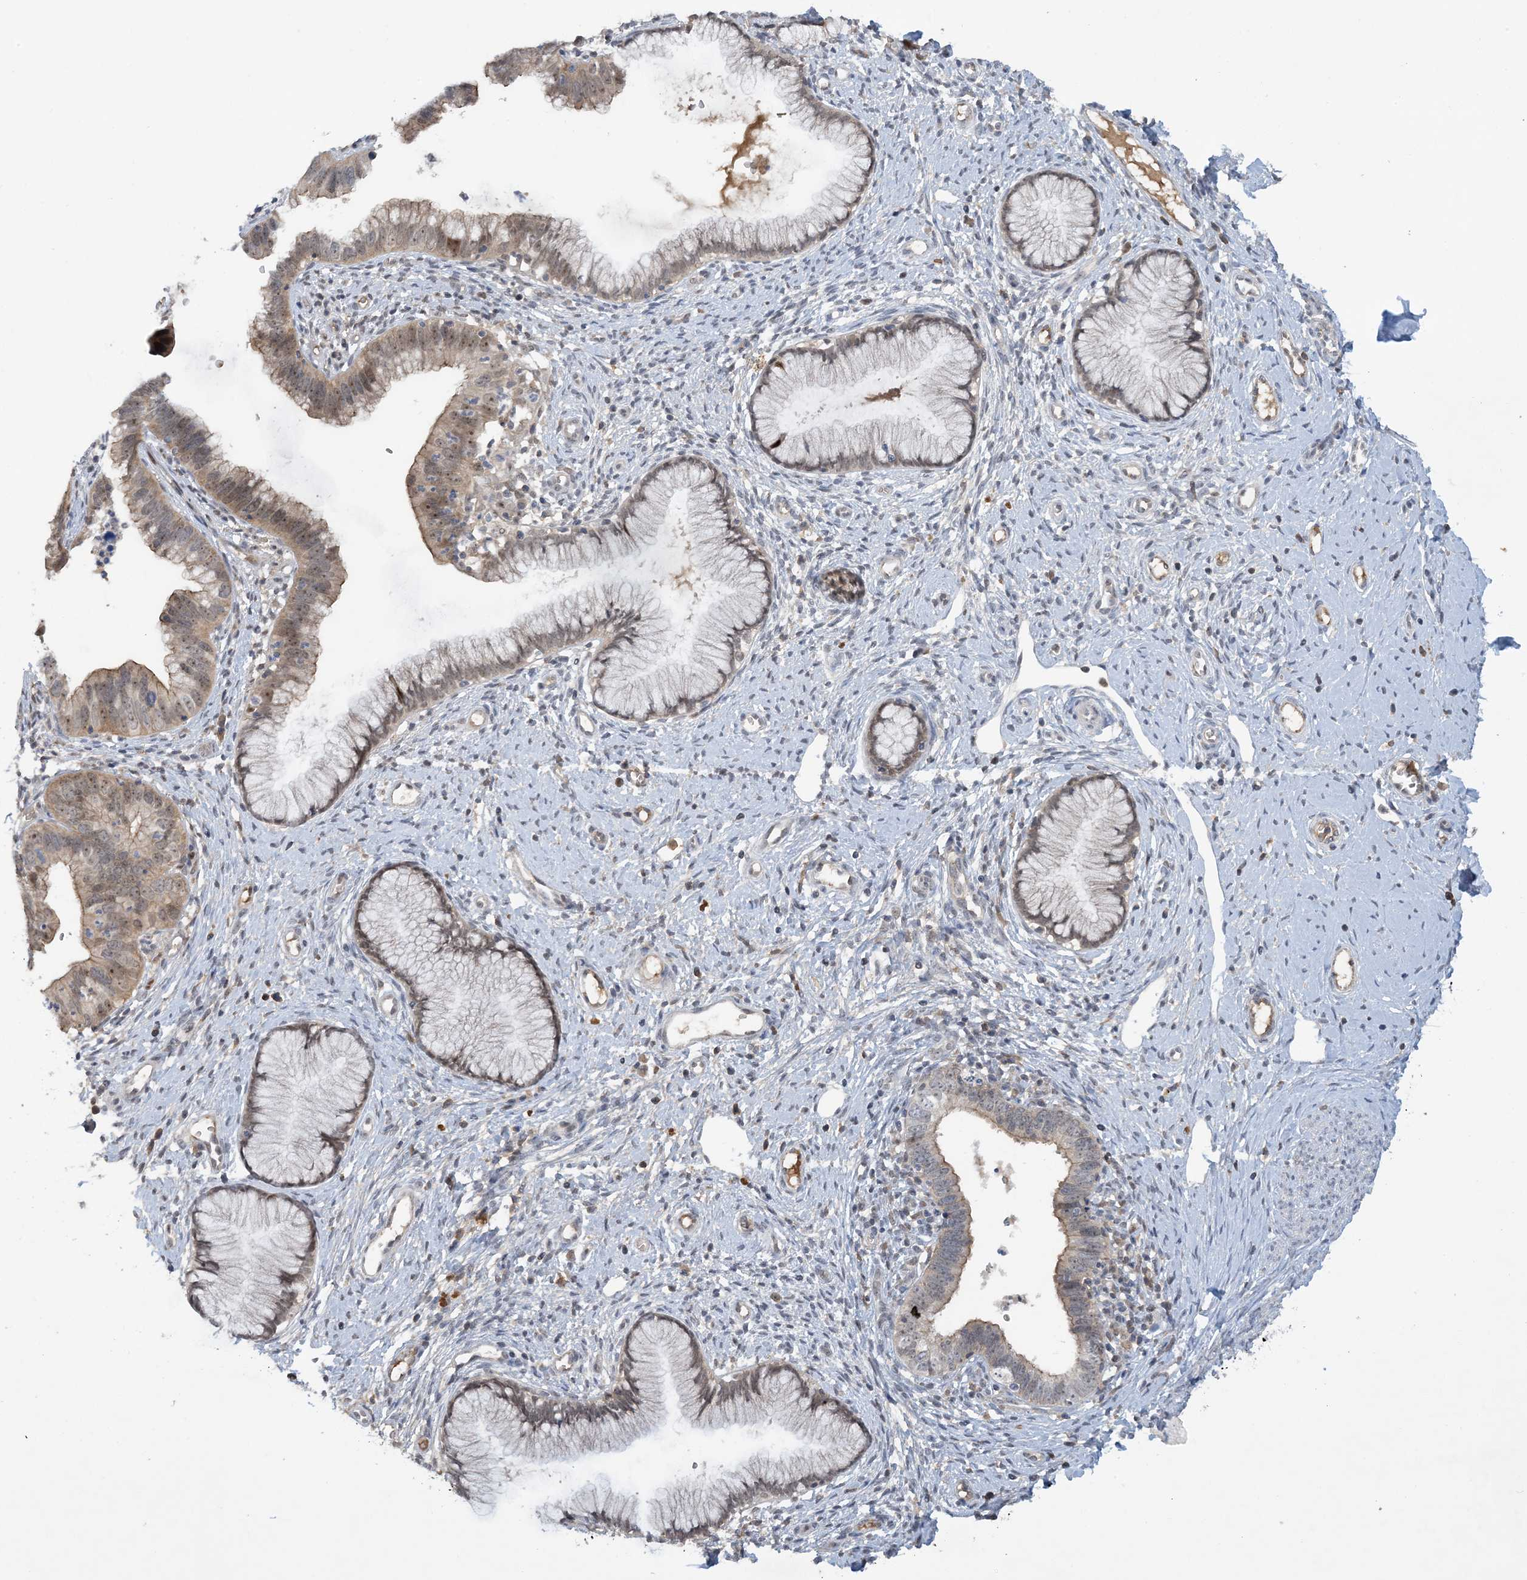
{"staining": {"intensity": "weak", "quantity": ">75%", "location": "cytoplasmic/membranous,nuclear"}, "tissue": "cervical cancer", "cell_type": "Tumor cells", "image_type": "cancer", "snomed": [{"axis": "morphology", "description": "Adenocarcinoma, NOS"}, {"axis": "topography", "description": "Cervix"}], "caption": "Cervical cancer (adenocarcinoma) stained with a brown dye reveals weak cytoplasmic/membranous and nuclear positive expression in approximately >75% of tumor cells.", "gene": "UBE2E1", "patient": {"sex": "female", "age": 36}}